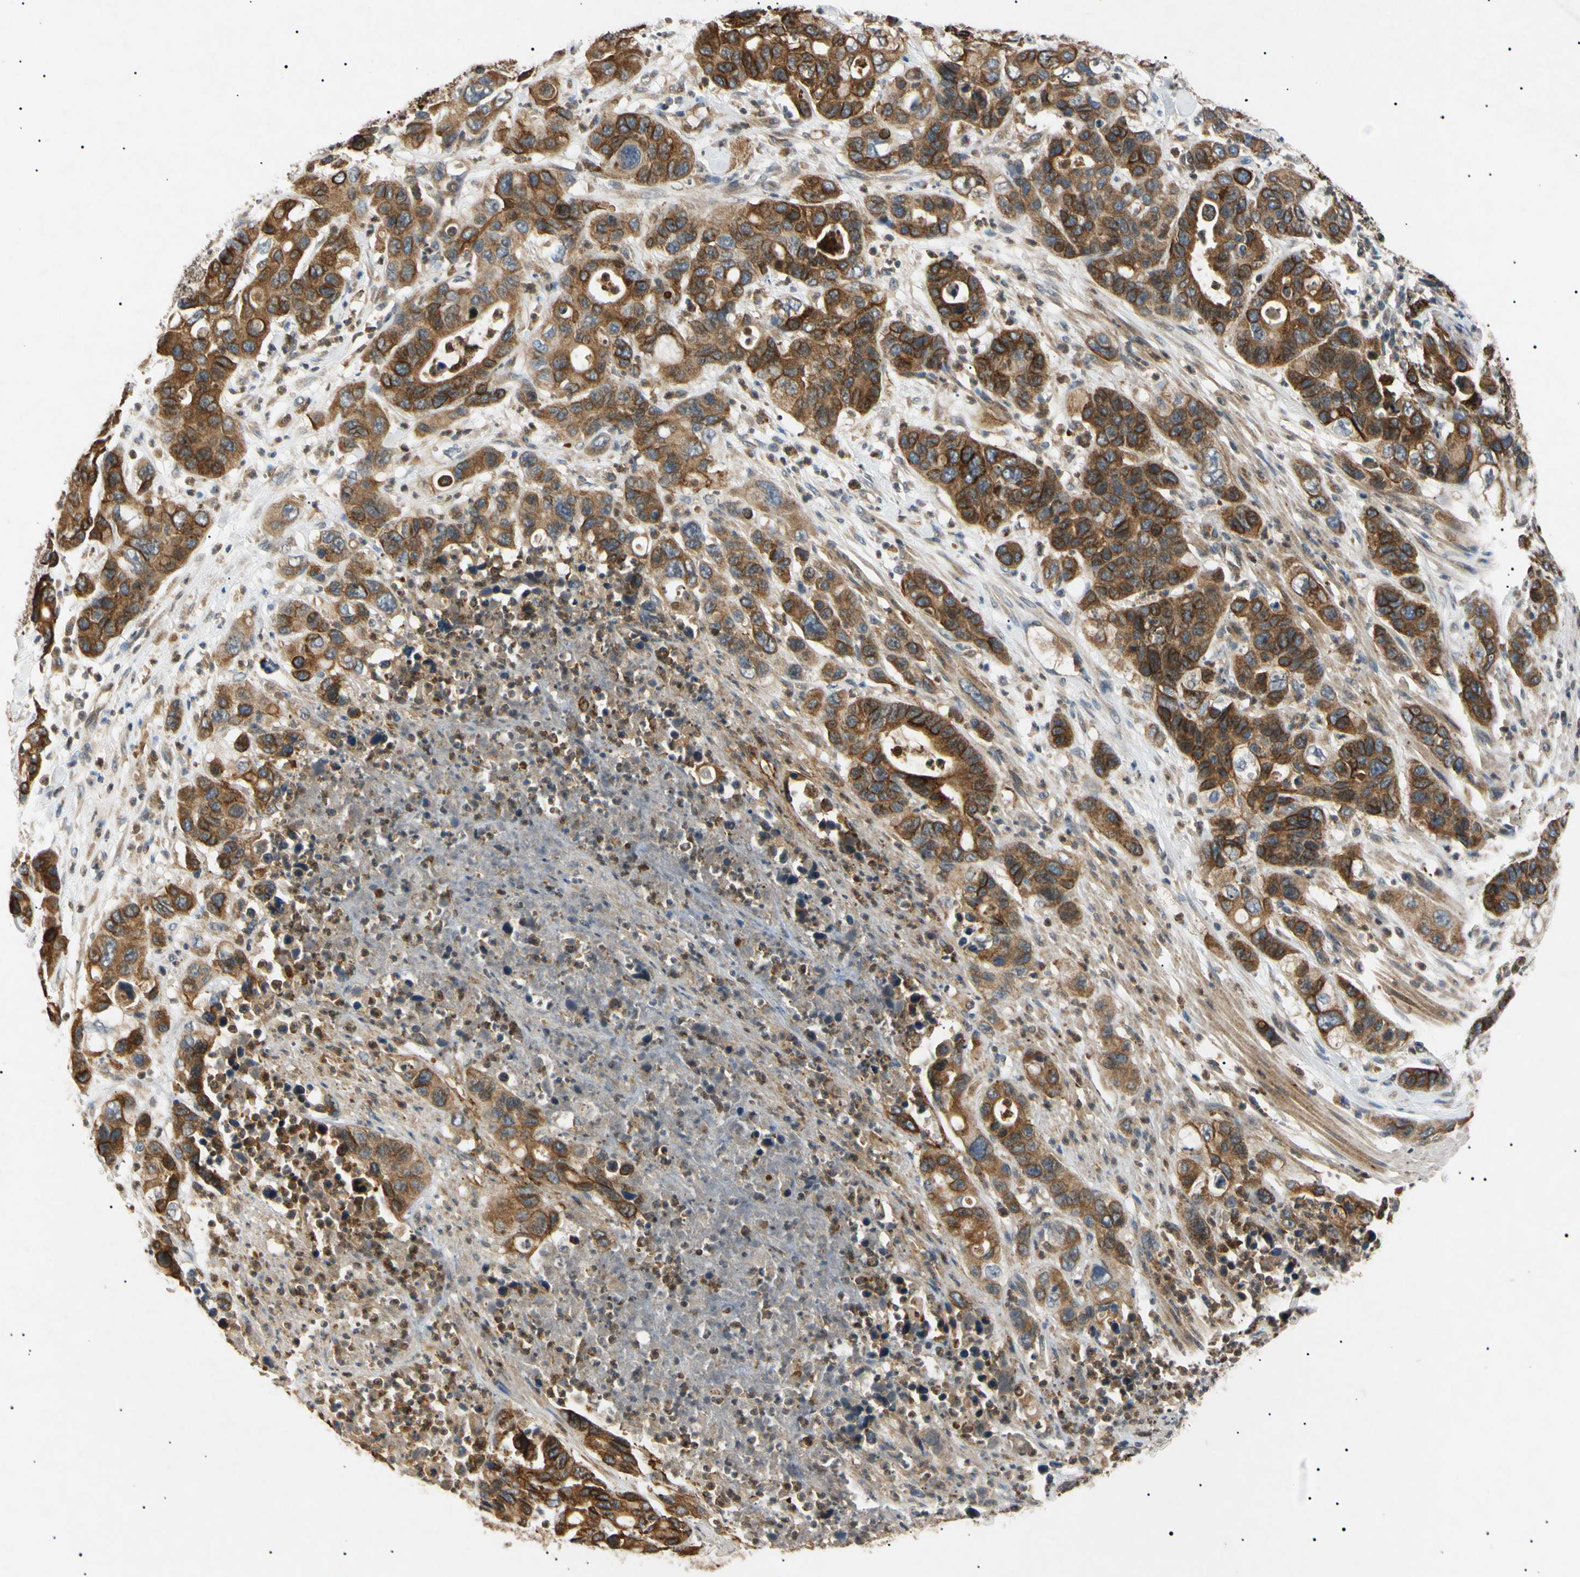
{"staining": {"intensity": "moderate", "quantity": ">75%", "location": "cytoplasmic/membranous,nuclear"}, "tissue": "pancreatic cancer", "cell_type": "Tumor cells", "image_type": "cancer", "snomed": [{"axis": "morphology", "description": "Adenocarcinoma, NOS"}, {"axis": "topography", "description": "Pancreas"}], "caption": "Pancreatic cancer was stained to show a protein in brown. There is medium levels of moderate cytoplasmic/membranous and nuclear positivity in about >75% of tumor cells. The protein of interest is shown in brown color, while the nuclei are stained blue.", "gene": "TUBB4A", "patient": {"sex": "female", "age": 71}}